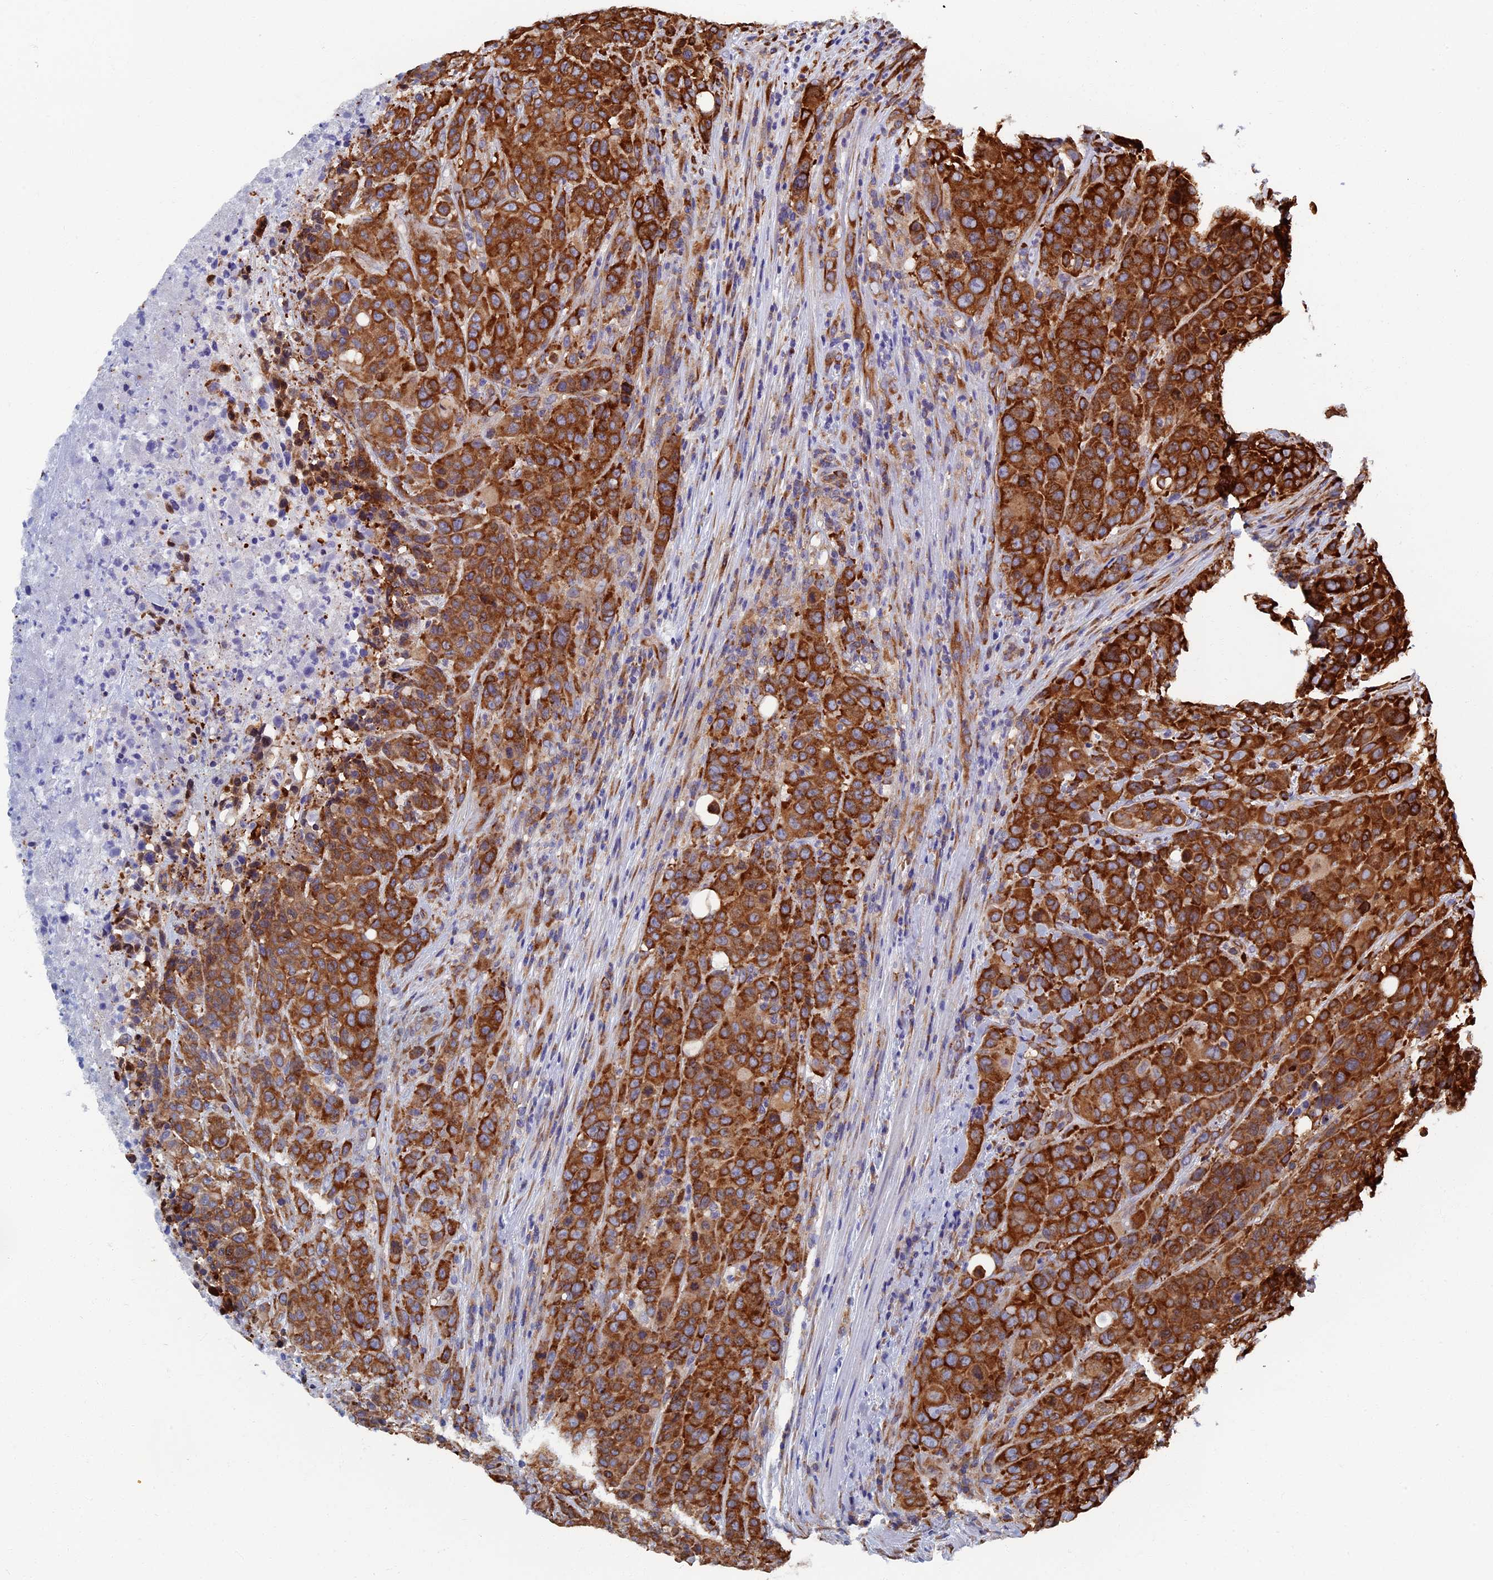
{"staining": {"intensity": "strong", "quantity": ">75%", "location": "cytoplasmic/membranous"}, "tissue": "colorectal cancer", "cell_type": "Tumor cells", "image_type": "cancer", "snomed": [{"axis": "morphology", "description": "Adenocarcinoma, NOS"}, {"axis": "topography", "description": "Colon"}], "caption": "Immunohistochemical staining of colorectal cancer displays high levels of strong cytoplasmic/membranous protein expression in about >75% of tumor cells.", "gene": "YBX1", "patient": {"sex": "male", "age": 62}}